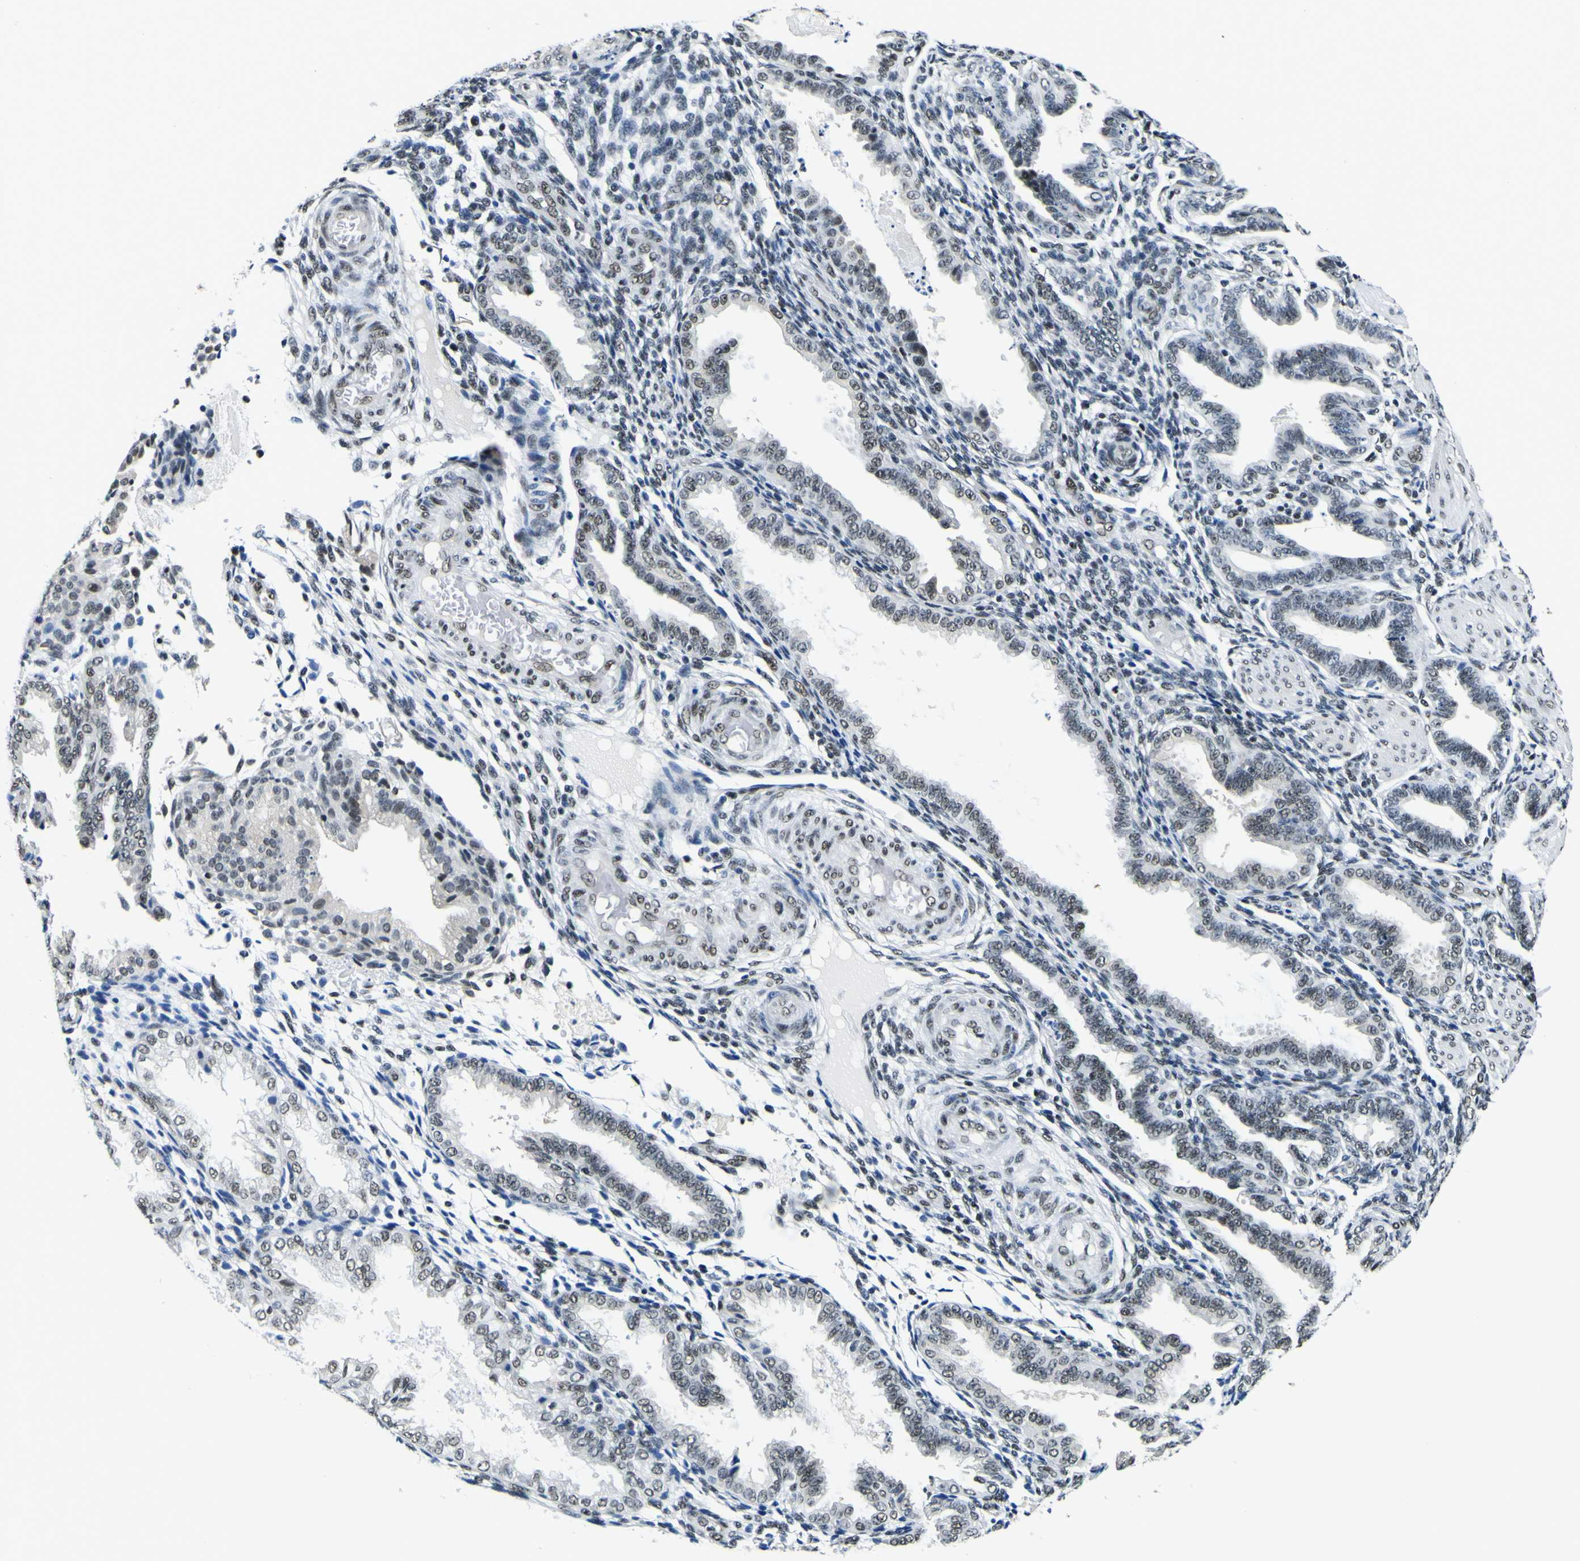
{"staining": {"intensity": "weak", "quantity": "<25%", "location": "nuclear"}, "tissue": "endometrium", "cell_type": "Cells in endometrial stroma", "image_type": "normal", "snomed": [{"axis": "morphology", "description": "Normal tissue, NOS"}, {"axis": "topography", "description": "Endometrium"}], "caption": "Endometrium was stained to show a protein in brown. There is no significant positivity in cells in endometrial stroma. Brightfield microscopy of immunohistochemistry stained with DAB (brown) and hematoxylin (blue), captured at high magnification.", "gene": "SP1", "patient": {"sex": "female", "age": 33}}